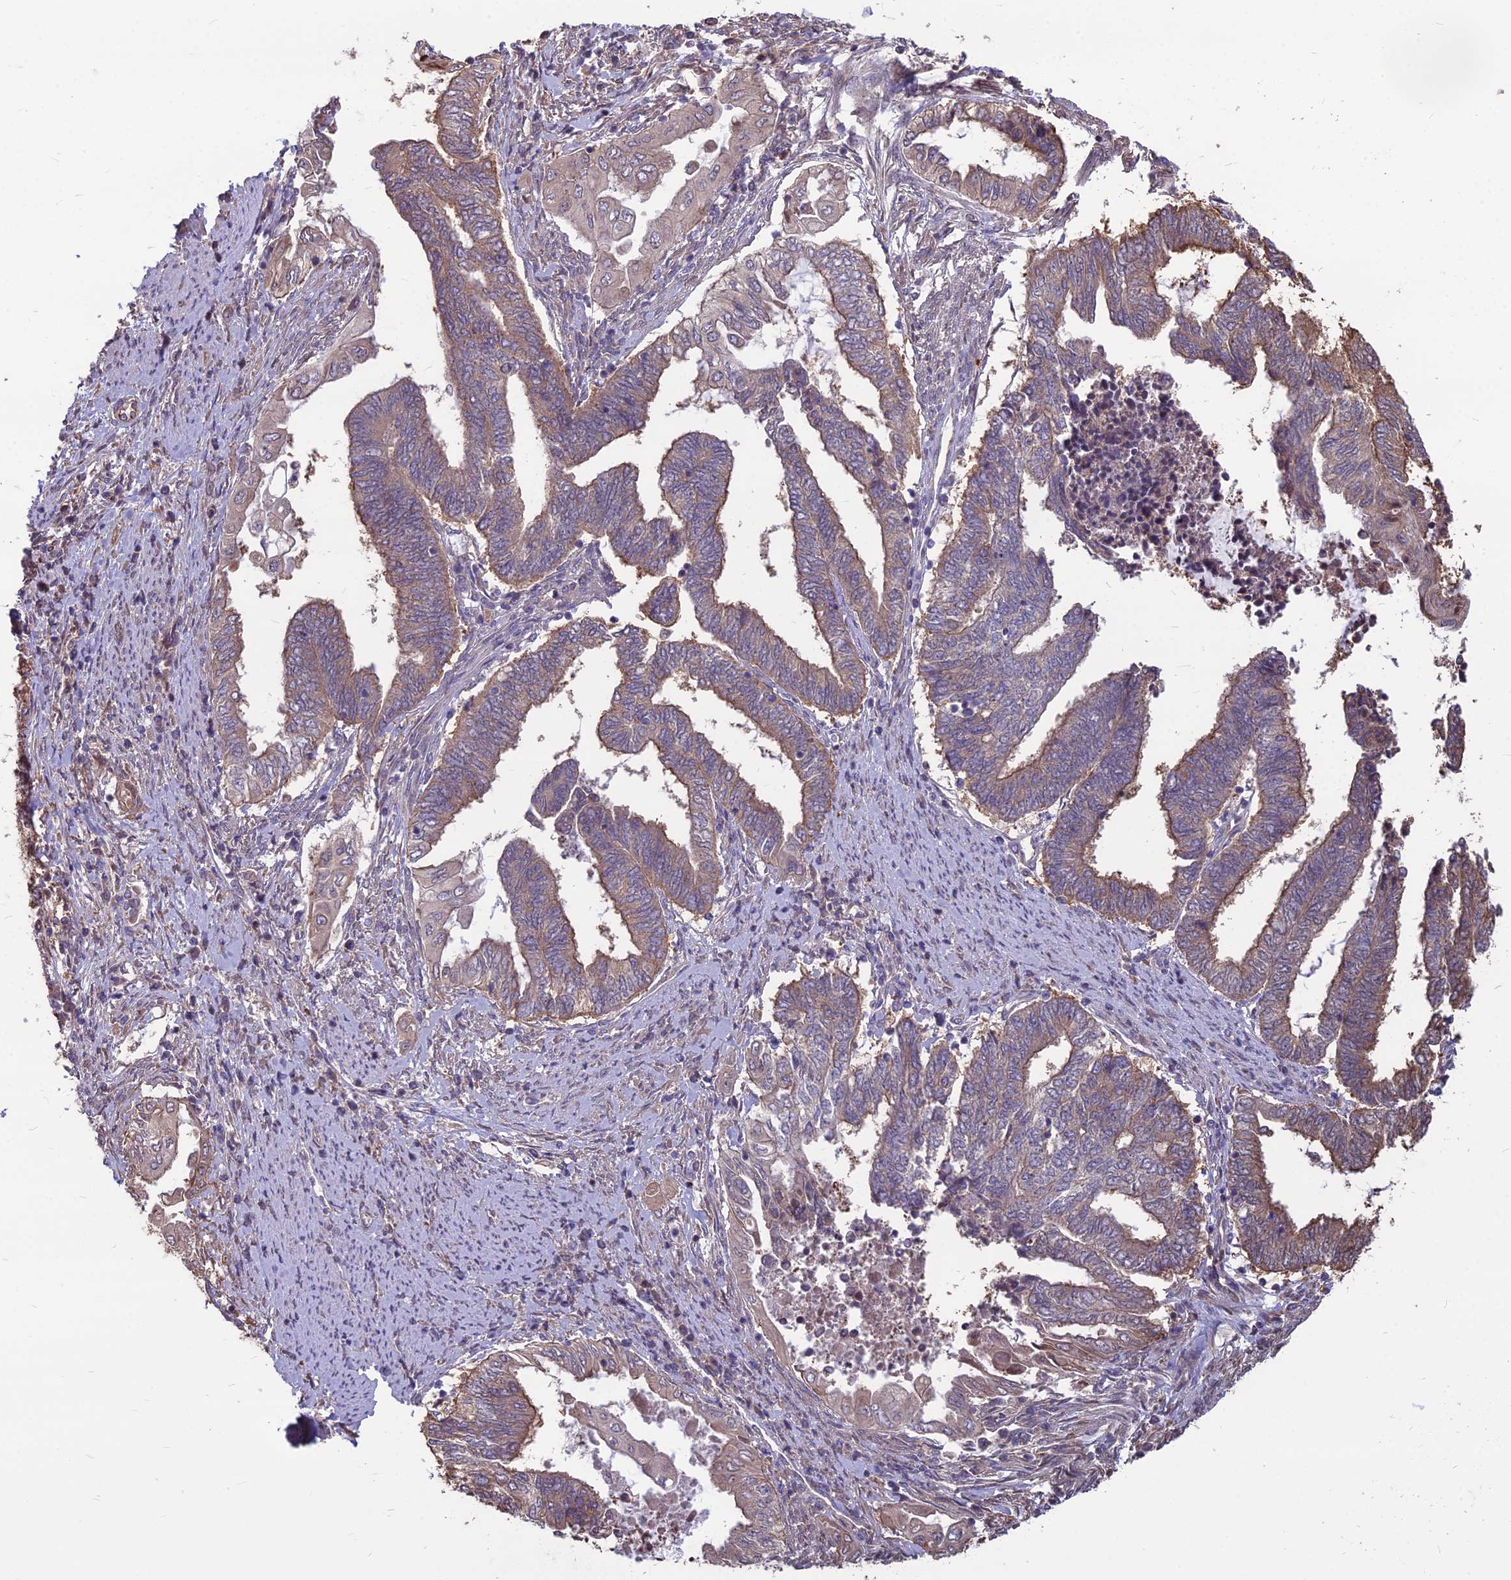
{"staining": {"intensity": "moderate", "quantity": "25%-75%", "location": "cytoplasmic/membranous"}, "tissue": "endometrial cancer", "cell_type": "Tumor cells", "image_type": "cancer", "snomed": [{"axis": "morphology", "description": "Adenocarcinoma, NOS"}, {"axis": "topography", "description": "Uterus"}, {"axis": "topography", "description": "Endometrium"}], "caption": "Moderate cytoplasmic/membranous protein expression is present in approximately 25%-75% of tumor cells in endometrial adenocarcinoma. (DAB IHC with brightfield microscopy, high magnification).", "gene": "LSM6", "patient": {"sex": "female", "age": 70}}